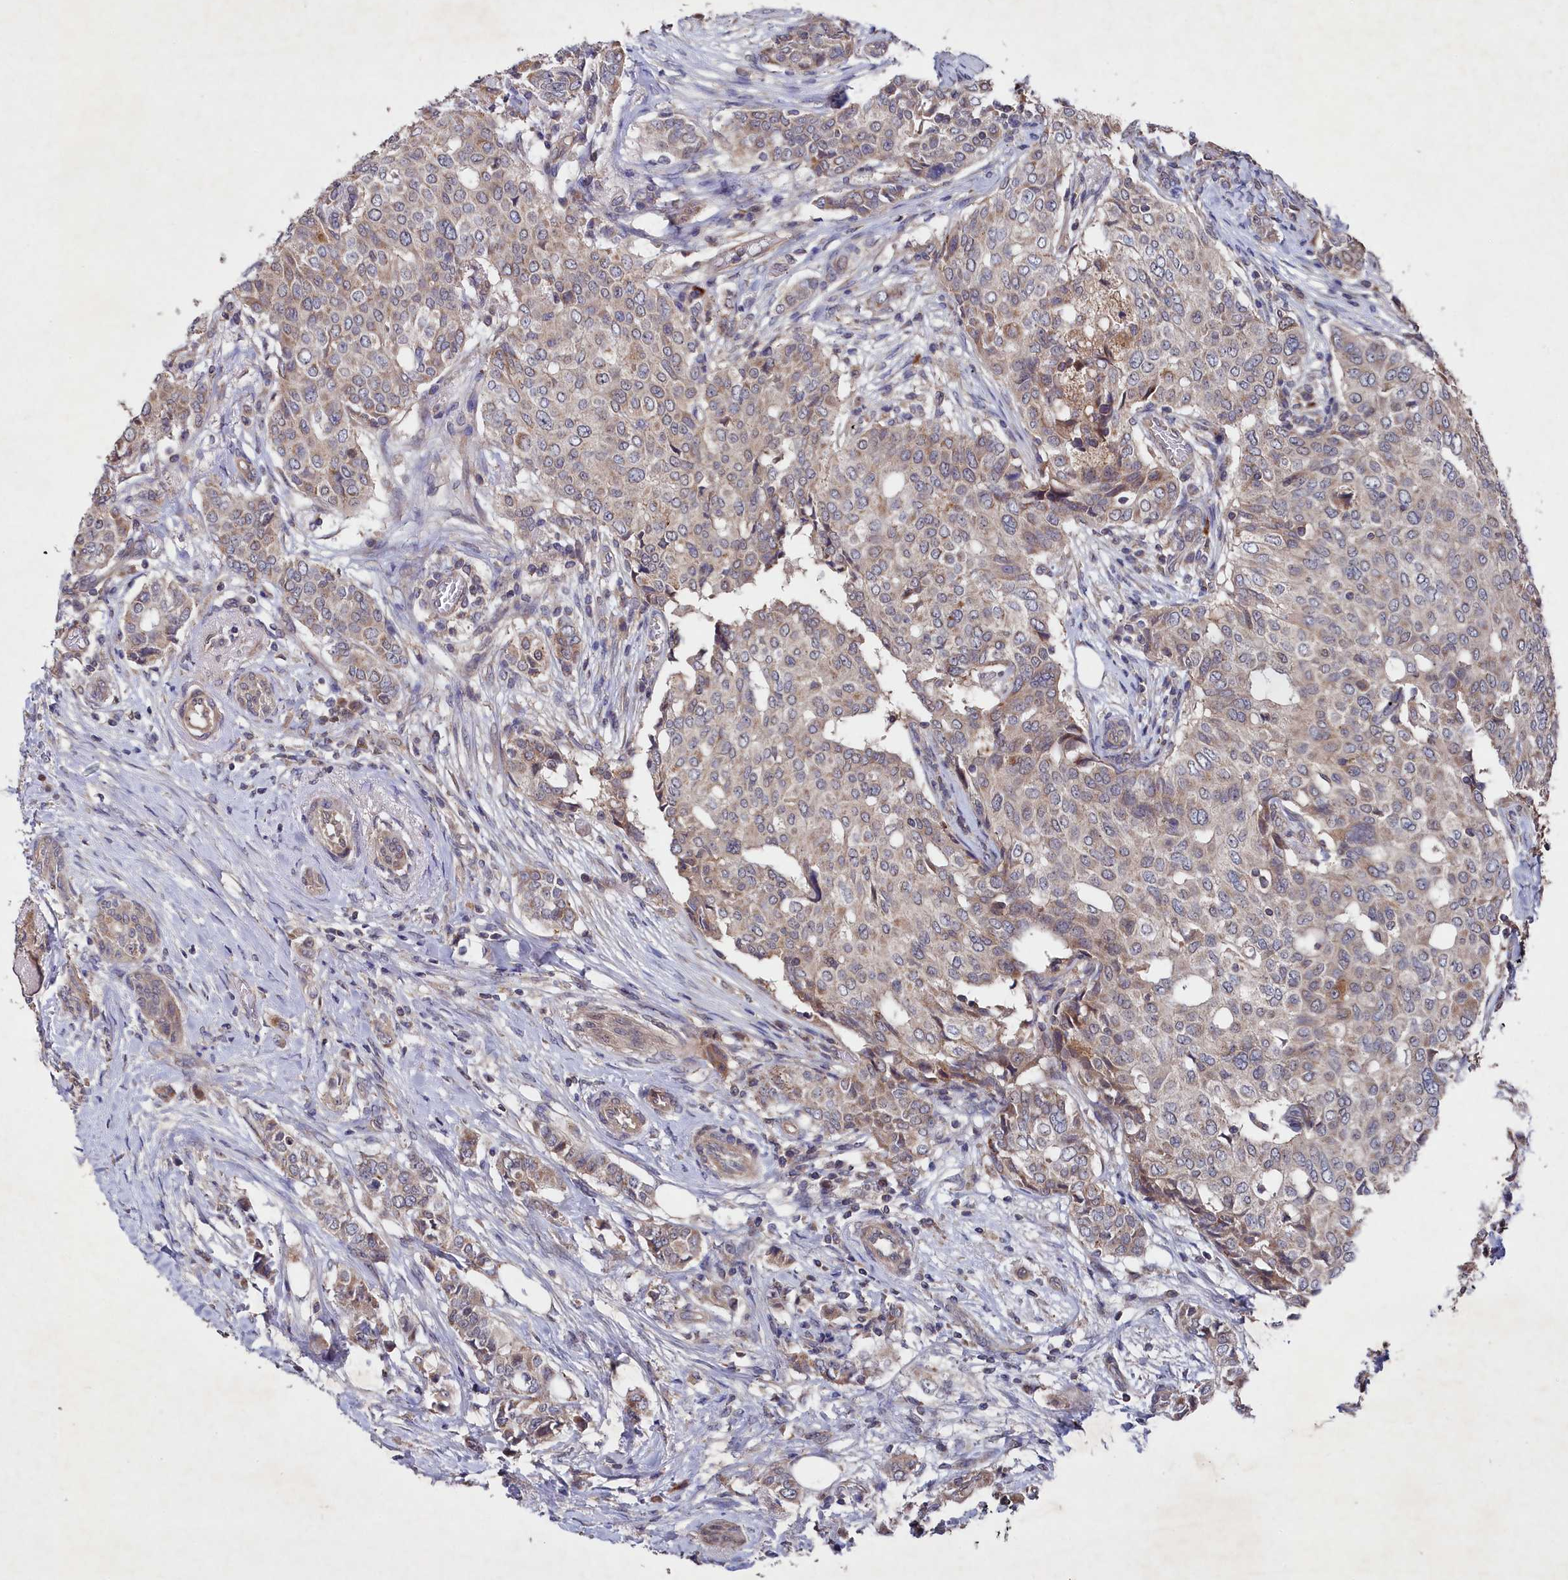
{"staining": {"intensity": "weak", "quantity": "25%-75%", "location": "cytoplasmic/membranous"}, "tissue": "breast cancer", "cell_type": "Tumor cells", "image_type": "cancer", "snomed": [{"axis": "morphology", "description": "Lobular carcinoma"}, {"axis": "topography", "description": "Breast"}], "caption": "Breast lobular carcinoma was stained to show a protein in brown. There is low levels of weak cytoplasmic/membranous staining in approximately 25%-75% of tumor cells. (Brightfield microscopy of DAB IHC at high magnification).", "gene": "SUPV3L1", "patient": {"sex": "female", "age": 51}}